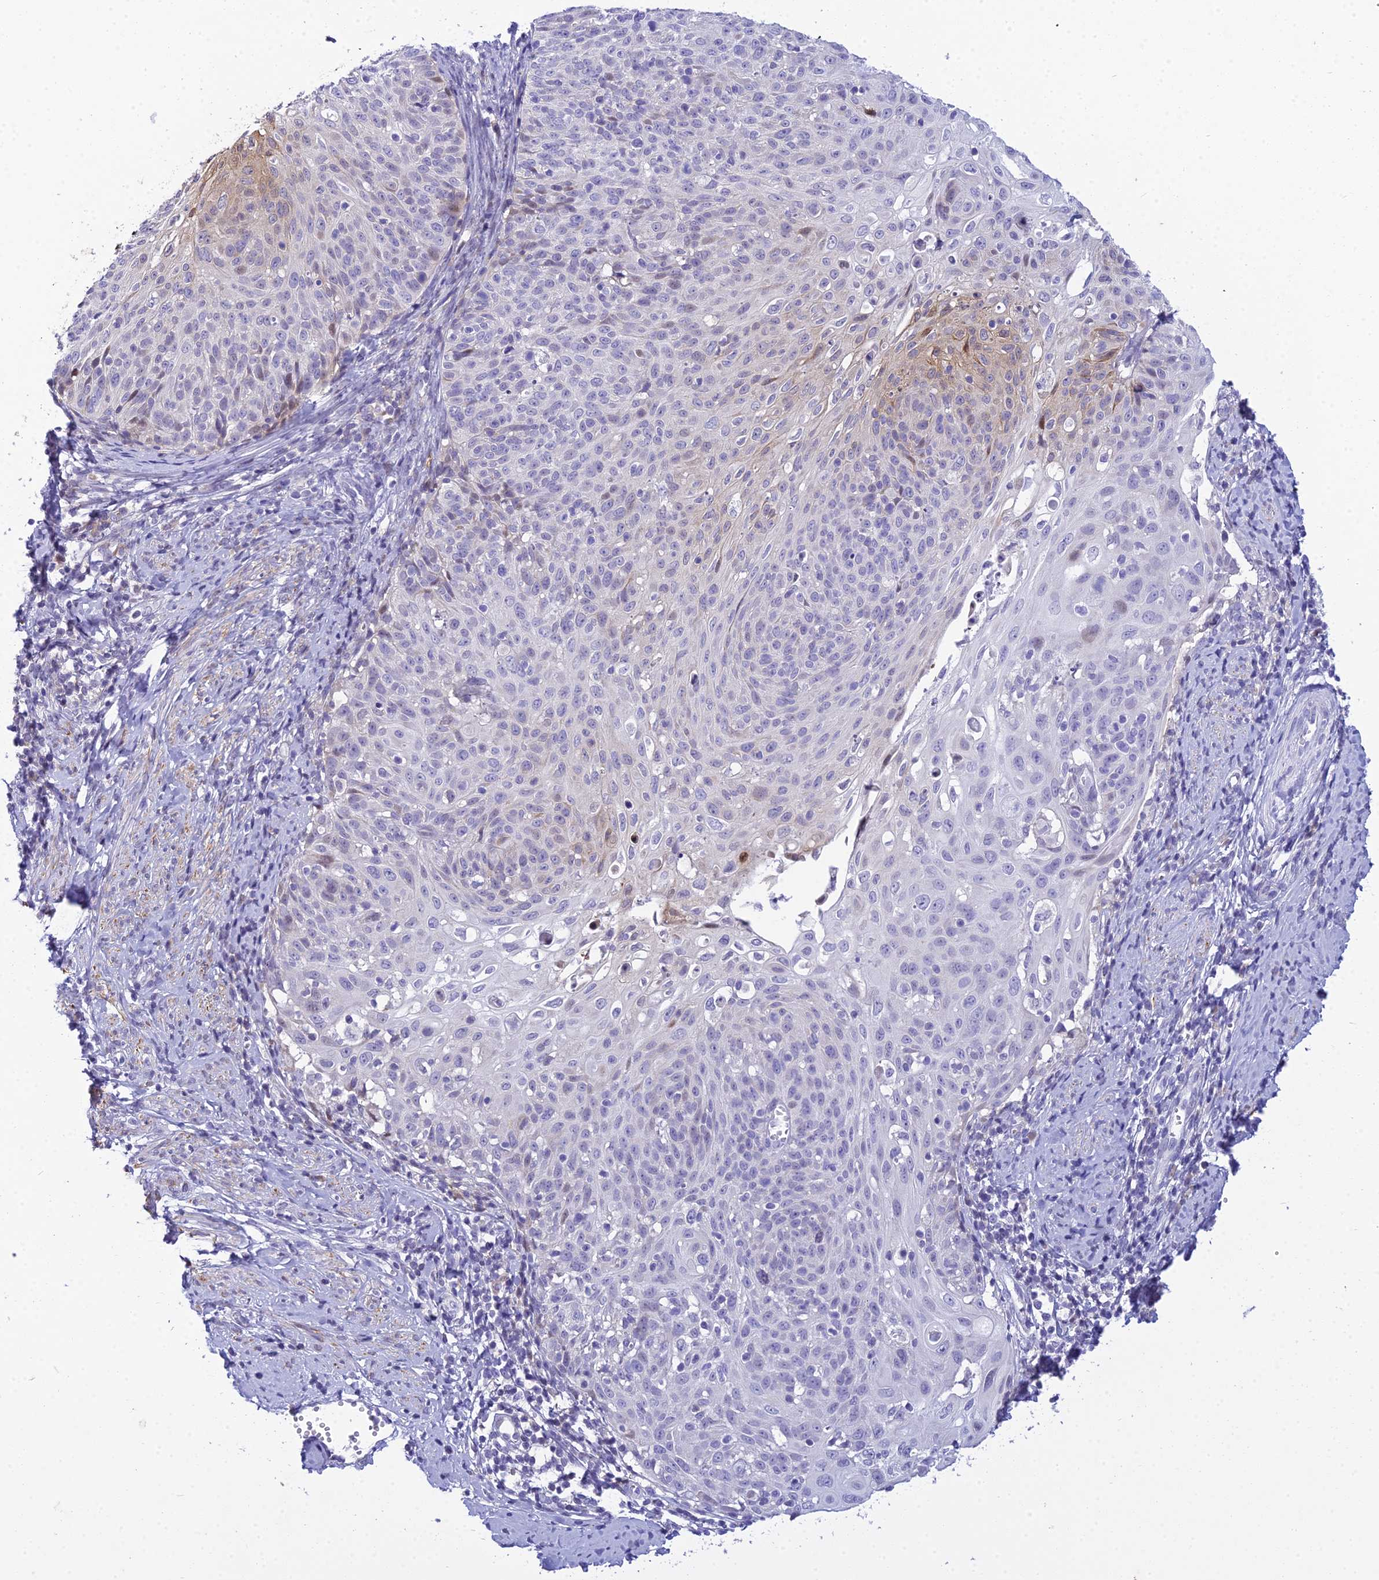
{"staining": {"intensity": "moderate", "quantity": "<25%", "location": "cytoplasmic/membranous"}, "tissue": "cervical cancer", "cell_type": "Tumor cells", "image_type": "cancer", "snomed": [{"axis": "morphology", "description": "Squamous cell carcinoma, NOS"}, {"axis": "topography", "description": "Cervix"}], "caption": "This is a micrograph of immunohistochemistry staining of cervical cancer (squamous cell carcinoma), which shows moderate expression in the cytoplasmic/membranous of tumor cells.", "gene": "ZMIZ1", "patient": {"sex": "female", "age": 70}}